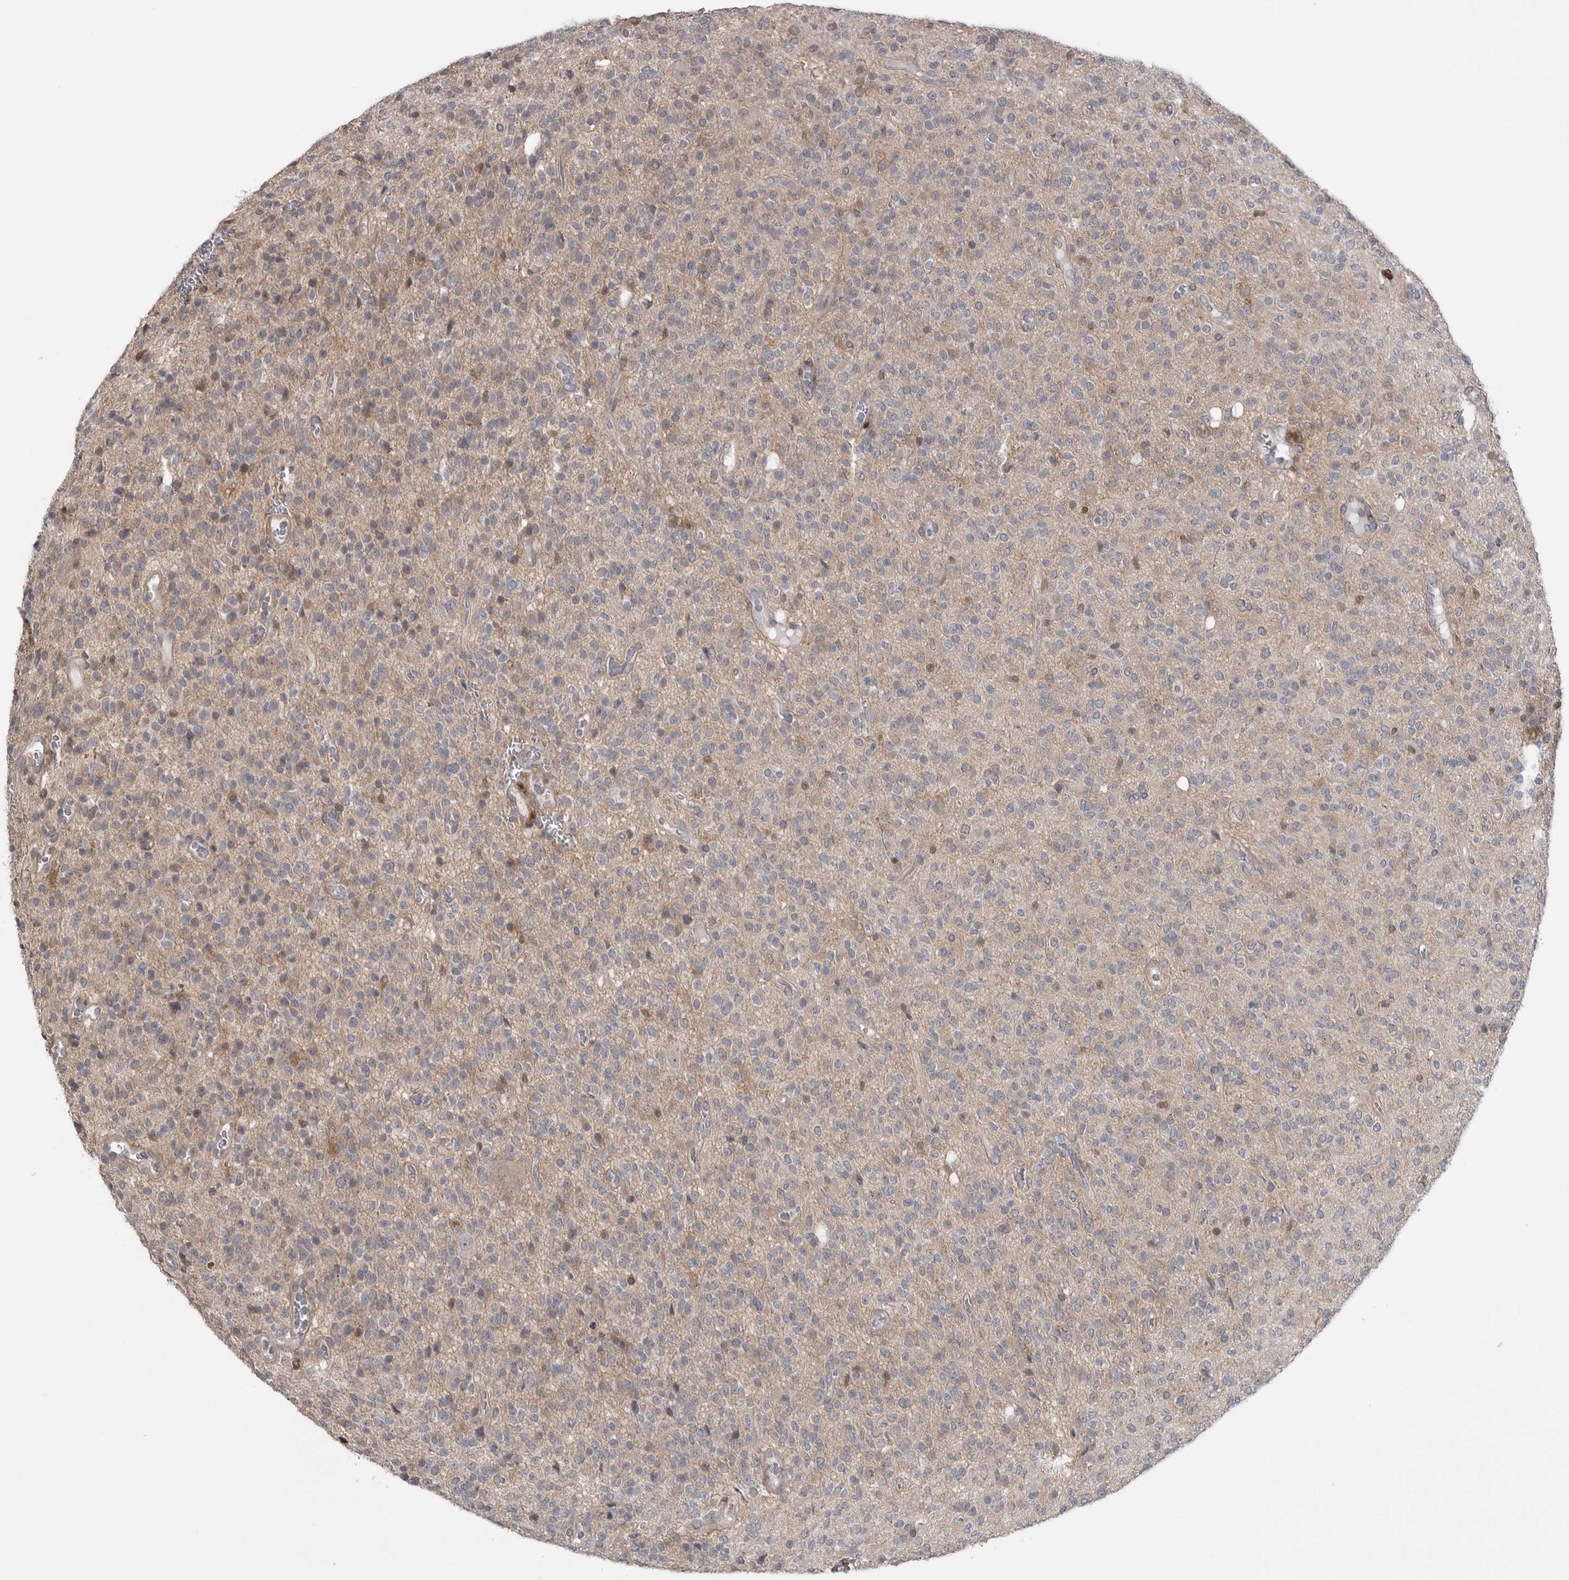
{"staining": {"intensity": "negative", "quantity": "none", "location": "none"}, "tissue": "glioma", "cell_type": "Tumor cells", "image_type": "cancer", "snomed": [{"axis": "morphology", "description": "Glioma, malignant, High grade"}, {"axis": "topography", "description": "Brain"}], "caption": "This is a micrograph of IHC staining of glioma, which shows no positivity in tumor cells. (DAB (3,3'-diaminobenzidine) IHC, high magnification).", "gene": "MAPK13", "patient": {"sex": "male", "age": 34}}